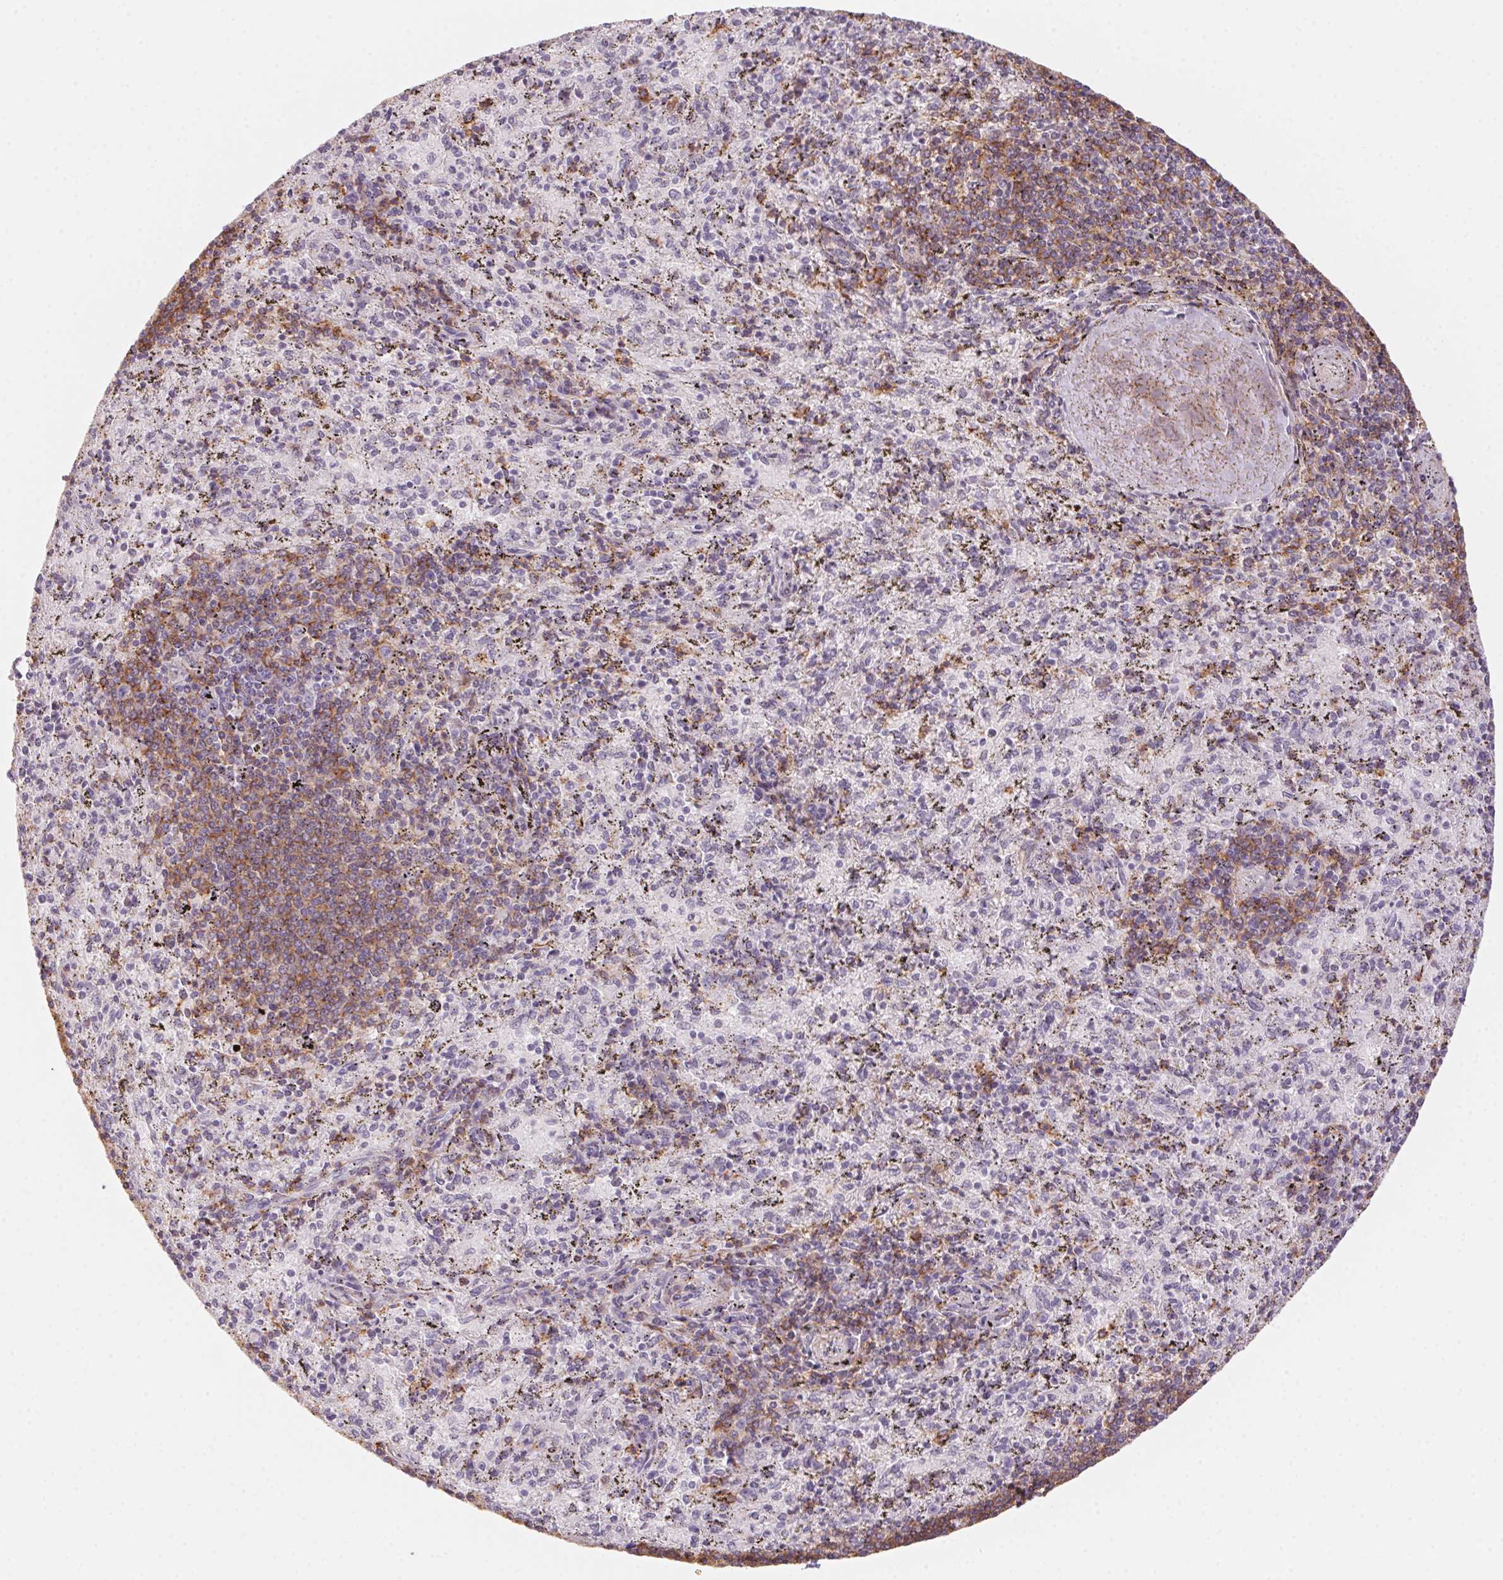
{"staining": {"intensity": "moderate", "quantity": "<25%", "location": "cytoplasmic/membranous"}, "tissue": "spleen", "cell_type": "Cells in red pulp", "image_type": "normal", "snomed": [{"axis": "morphology", "description": "Normal tissue, NOS"}, {"axis": "topography", "description": "Spleen"}], "caption": "IHC image of unremarkable spleen: human spleen stained using immunohistochemistry demonstrates low levels of moderate protein expression localized specifically in the cytoplasmic/membranous of cells in red pulp, appearing as a cytoplasmic/membranous brown color.", "gene": "PRPH", "patient": {"sex": "male", "age": 57}}